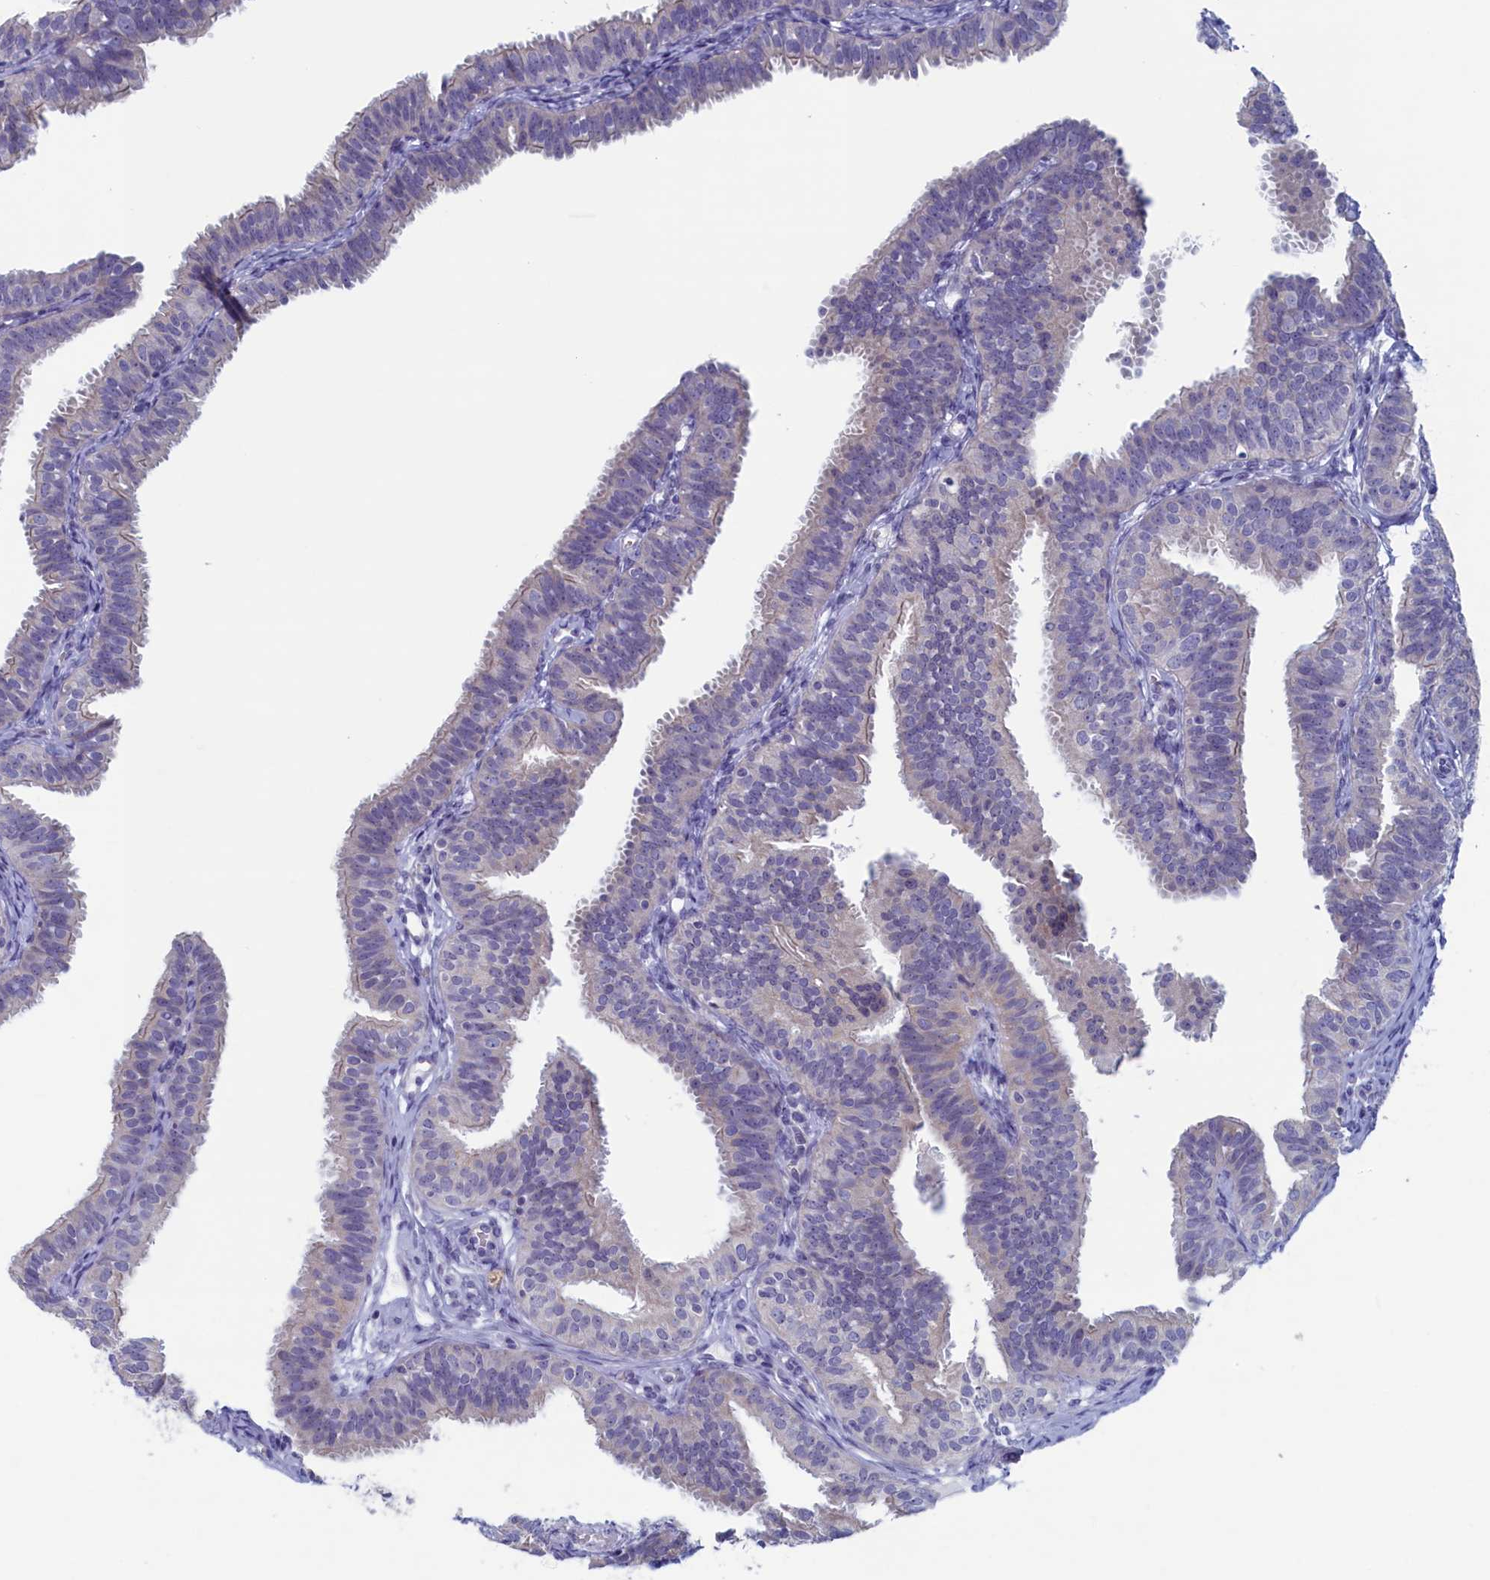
{"staining": {"intensity": "weak", "quantity": "<25%", "location": "cytoplasmic/membranous"}, "tissue": "fallopian tube", "cell_type": "Glandular cells", "image_type": "normal", "snomed": [{"axis": "morphology", "description": "Normal tissue, NOS"}, {"axis": "topography", "description": "Fallopian tube"}], "caption": "Human fallopian tube stained for a protein using IHC demonstrates no expression in glandular cells.", "gene": "WDR76", "patient": {"sex": "female", "age": 35}}